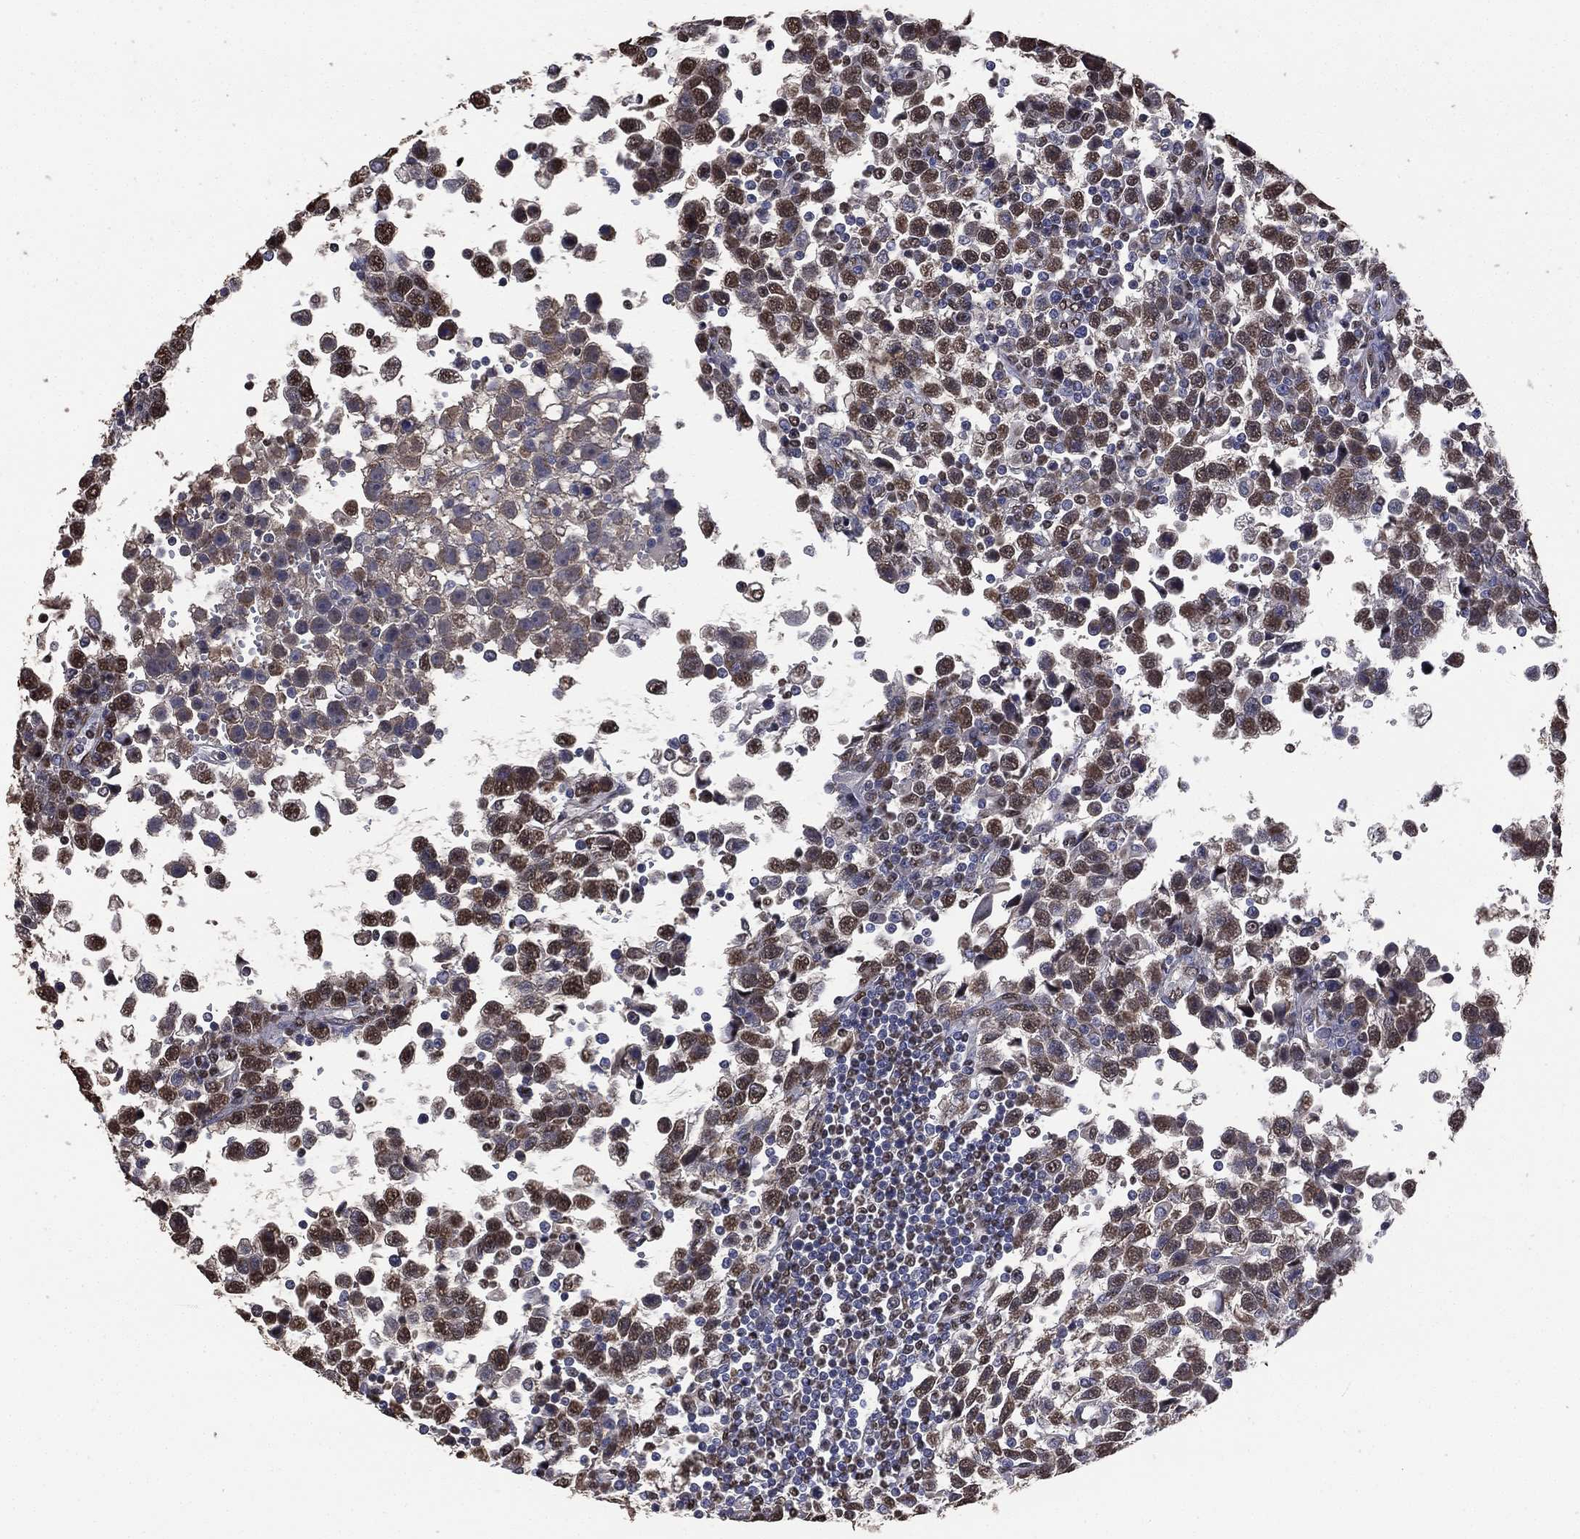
{"staining": {"intensity": "moderate", "quantity": "25%-75%", "location": "nuclear"}, "tissue": "testis cancer", "cell_type": "Tumor cells", "image_type": "cancer", "snomed": [{"axis": "morphology", "description": "Seminoma, NOS"}, {"axis": "topography", "description": "Testis"}], "caption": "Testis cancer (seminoma) tissue demonstrates moderate nuclear expression in about 25%-75% of tumor cells, visualized by immunohistochemistry.", "gene": "ALDH7A1", "patient": {"sex": "male", "age": 34}}